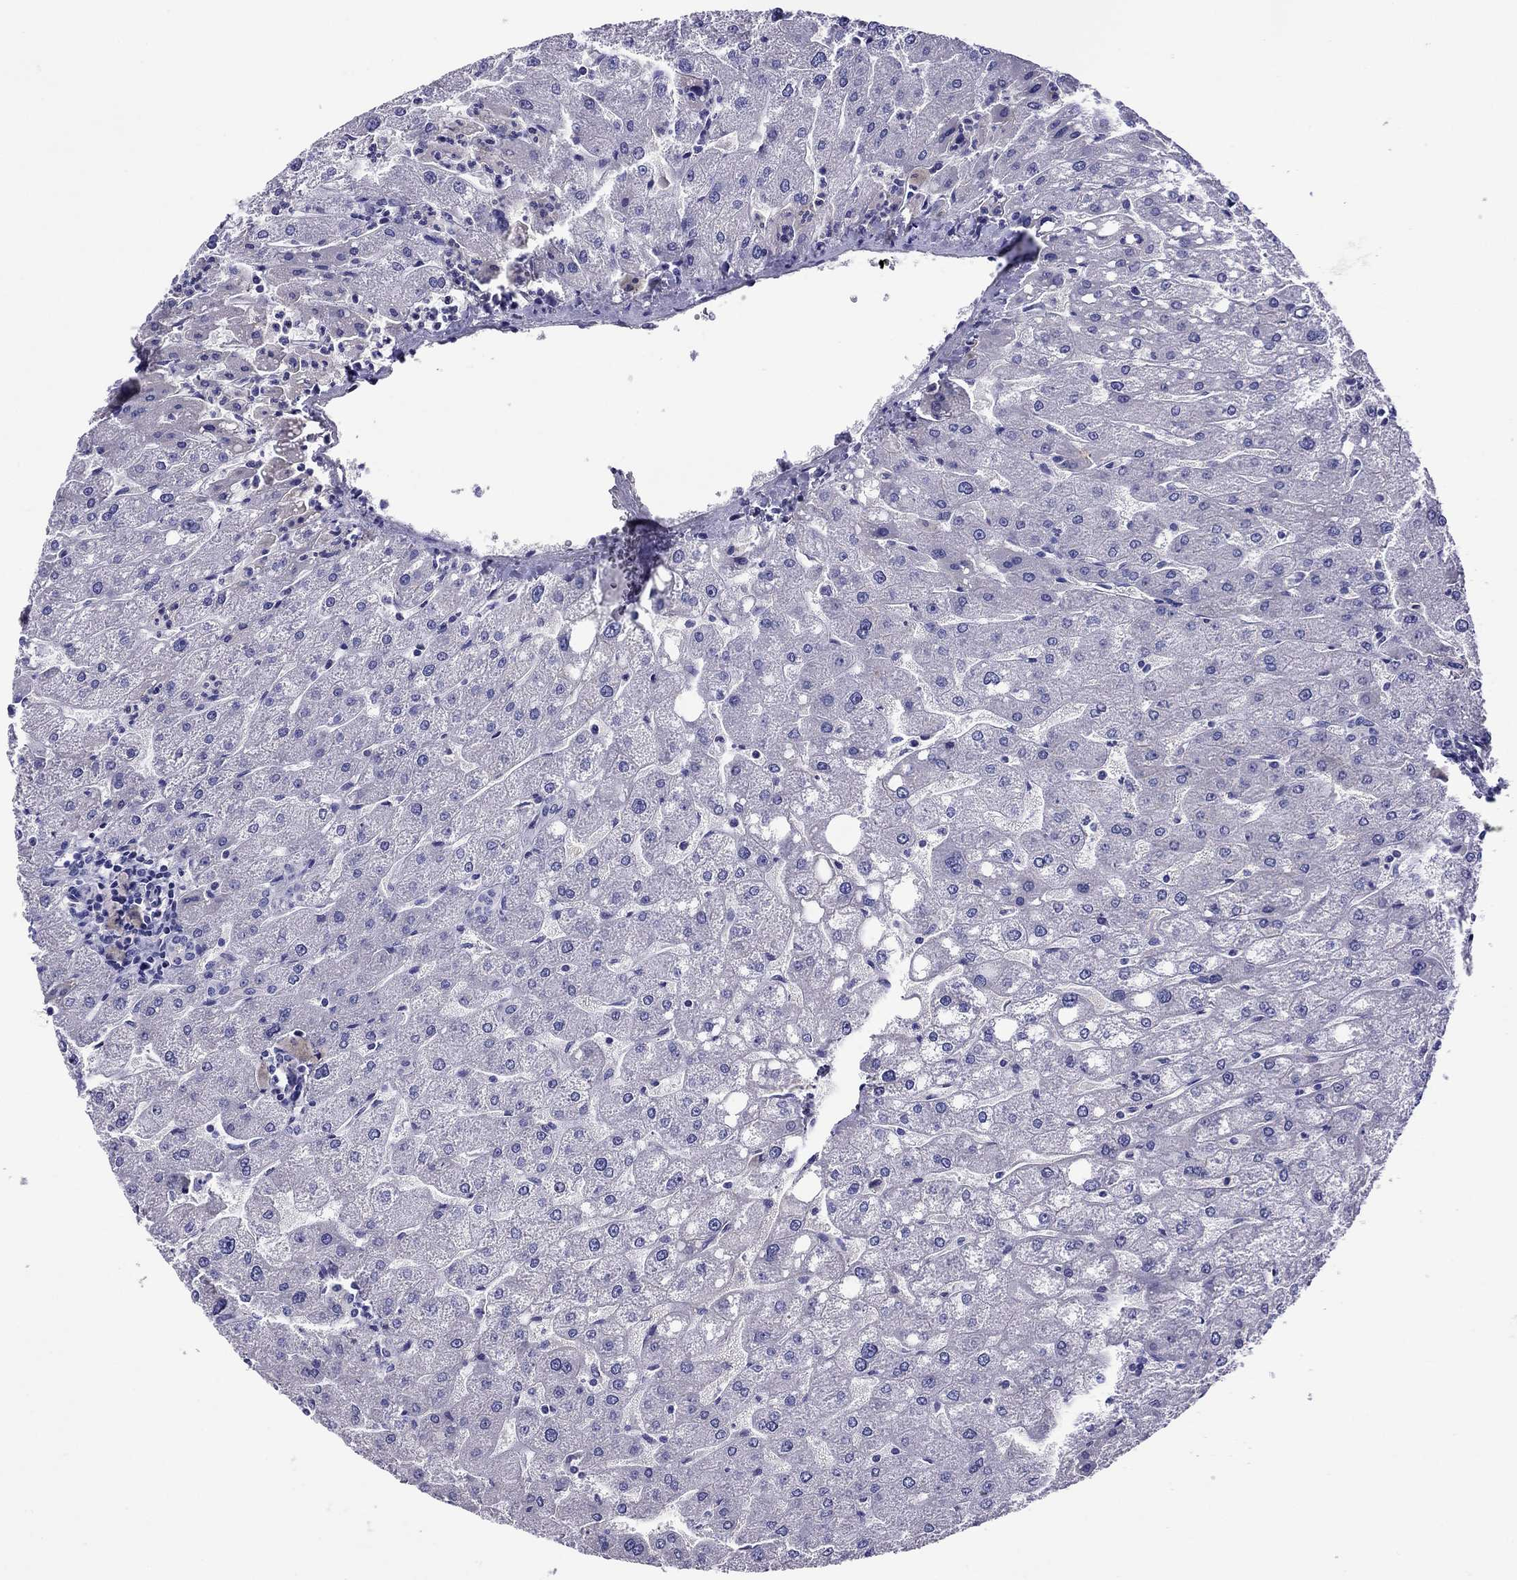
{"staining": {"intensity": "negative", "quantity": "none", "location": "none"}, "tissue": "liver", "cell_type": "Cholangiocytes", "image_type": "normal", "snomed": [{"axis": "morphology", "description": "Normal tissue, NOS"}, {"axis": "topography", "description": "Liver"}], "caption": "A high-resolution image shows immunohistochemistry staining of benign liver, which demonstrates no significant positivity in cholangiocytes.", "gene": "SCG2", "patient": {"sex": "male", "age": 67}}